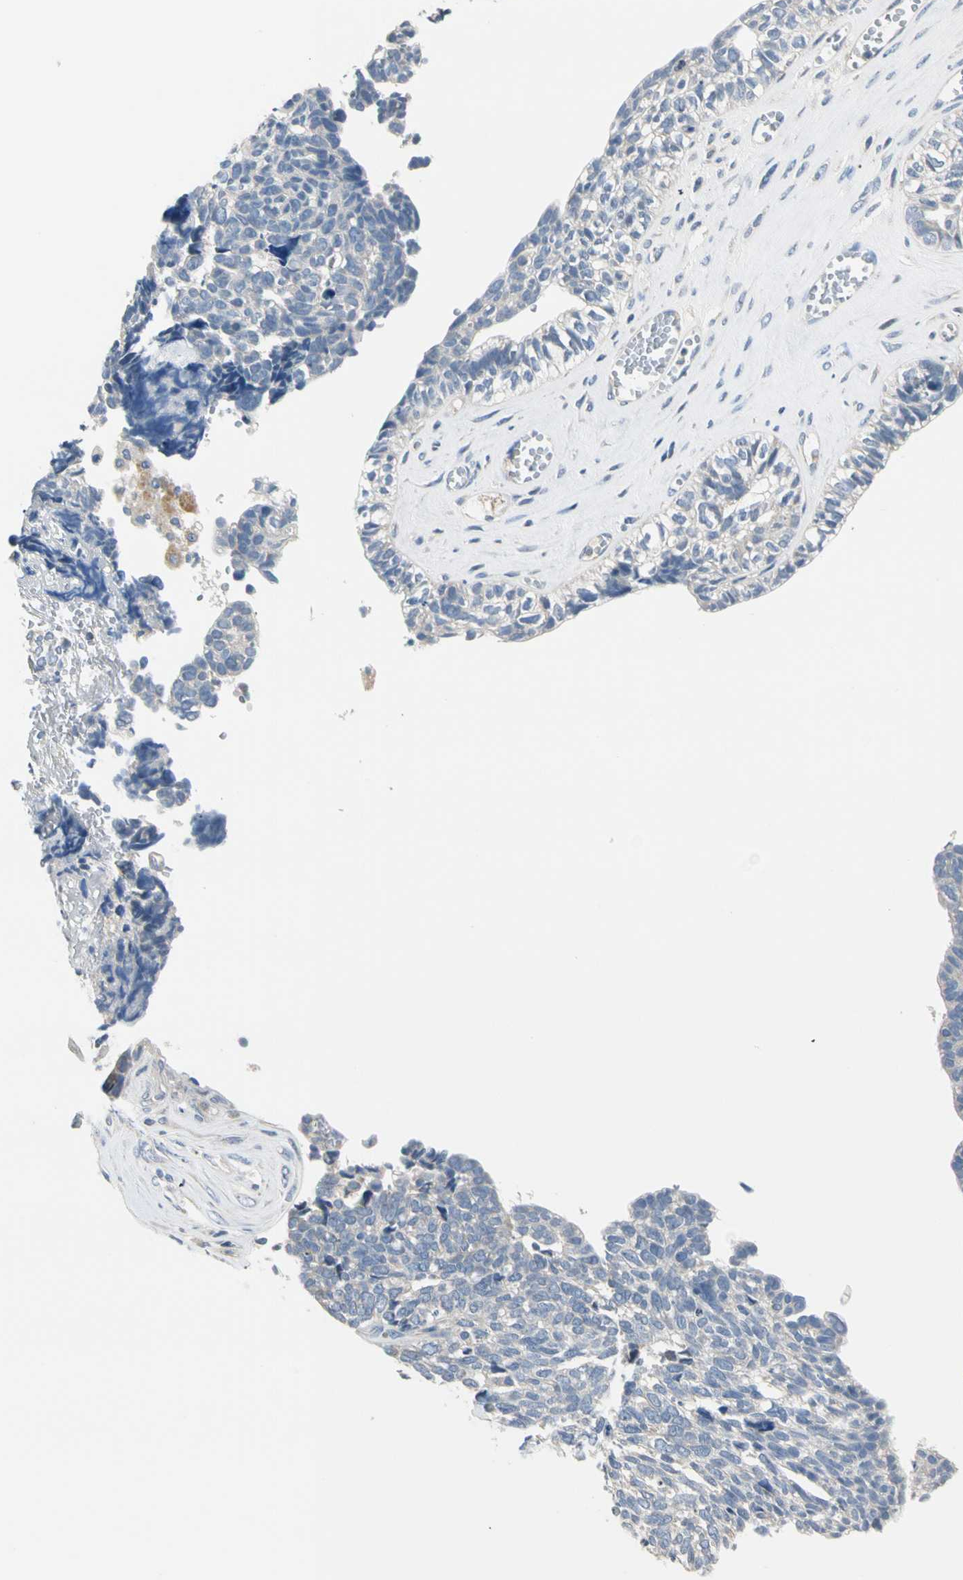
{"staining": {"intensity": "negative", "quantity": "none", "location": "none"}, "tissue": "ovarian cancer", "cell_type": "Tumor cells", "image_type": "cancer", "snomed": [{"axis": "morphology", "description": "Cystadenocarcinoma, serous, NOS"}, {"axis": "topography", "description": "Ovary"}], "caption": "The image reveals no significant expression in tumor cells of ovarian serous cystadenocarcinoma.", "gene": "GPR153", "patient": {"sex": "female", "age": 79}}